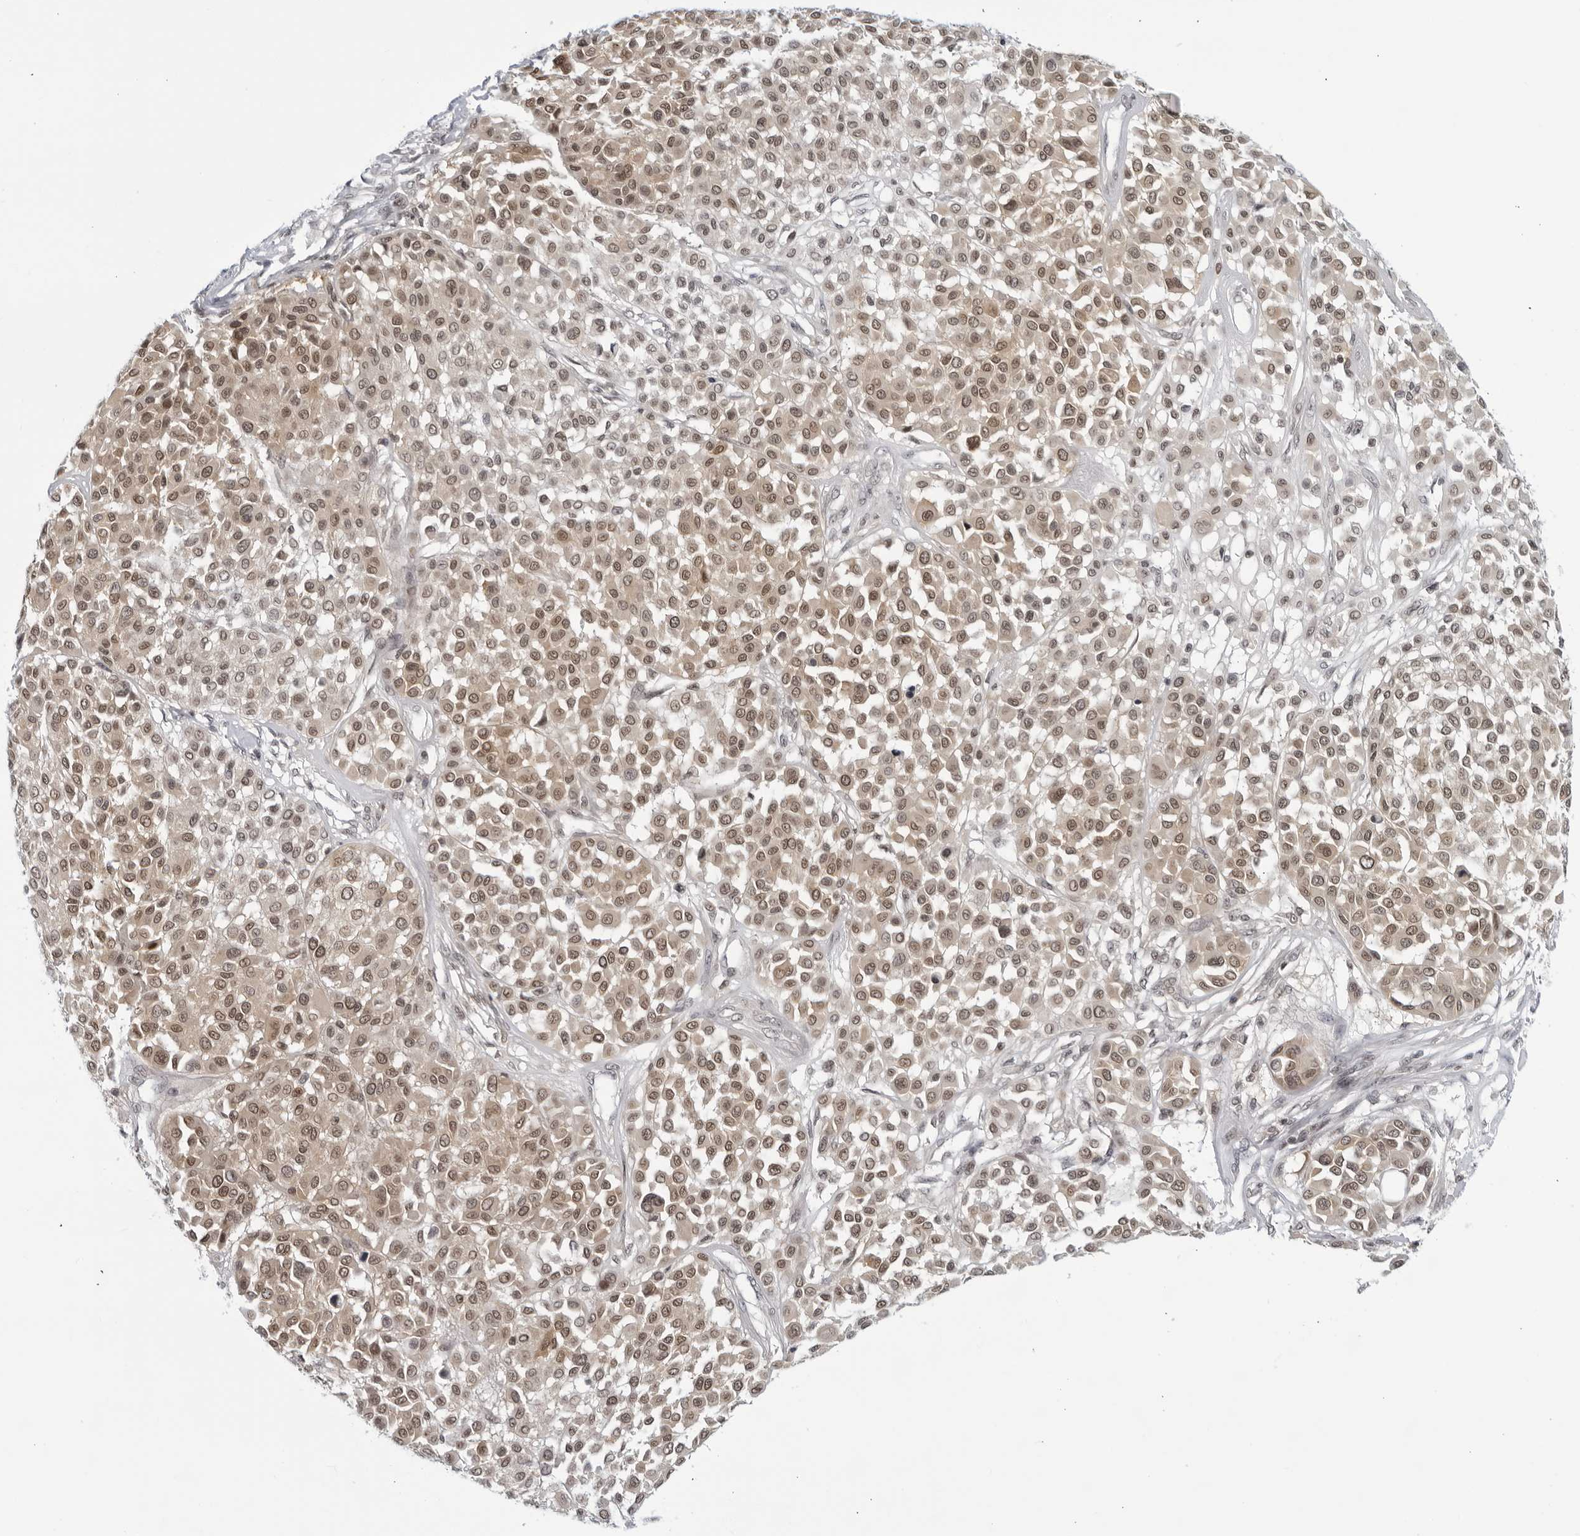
{"staining": {"intensity": "moderate", "quantity": ">75%", "location": "nuclear"}, "tissue": "melanoma", "cell_type": "Tumor cells", "image_type": "cancer", "snomed": [{"axis": "morphology", "description": "Malignant melanoma, Metastatic site"}, {"axis": "topography", "description": "Soft tissue"}], "caption": "Melanoma tissue demonstrates moderate nuclear staining in approximately >75% of tumor cells, visualized by immunohistochemistry. The staining is performed using DAB brown chromogen to label protein expression. The nuclei are counter-stained blue using hematoxylin.", "gene": "CC2D1B", "patient": {"sex": "male", "age": 41}}